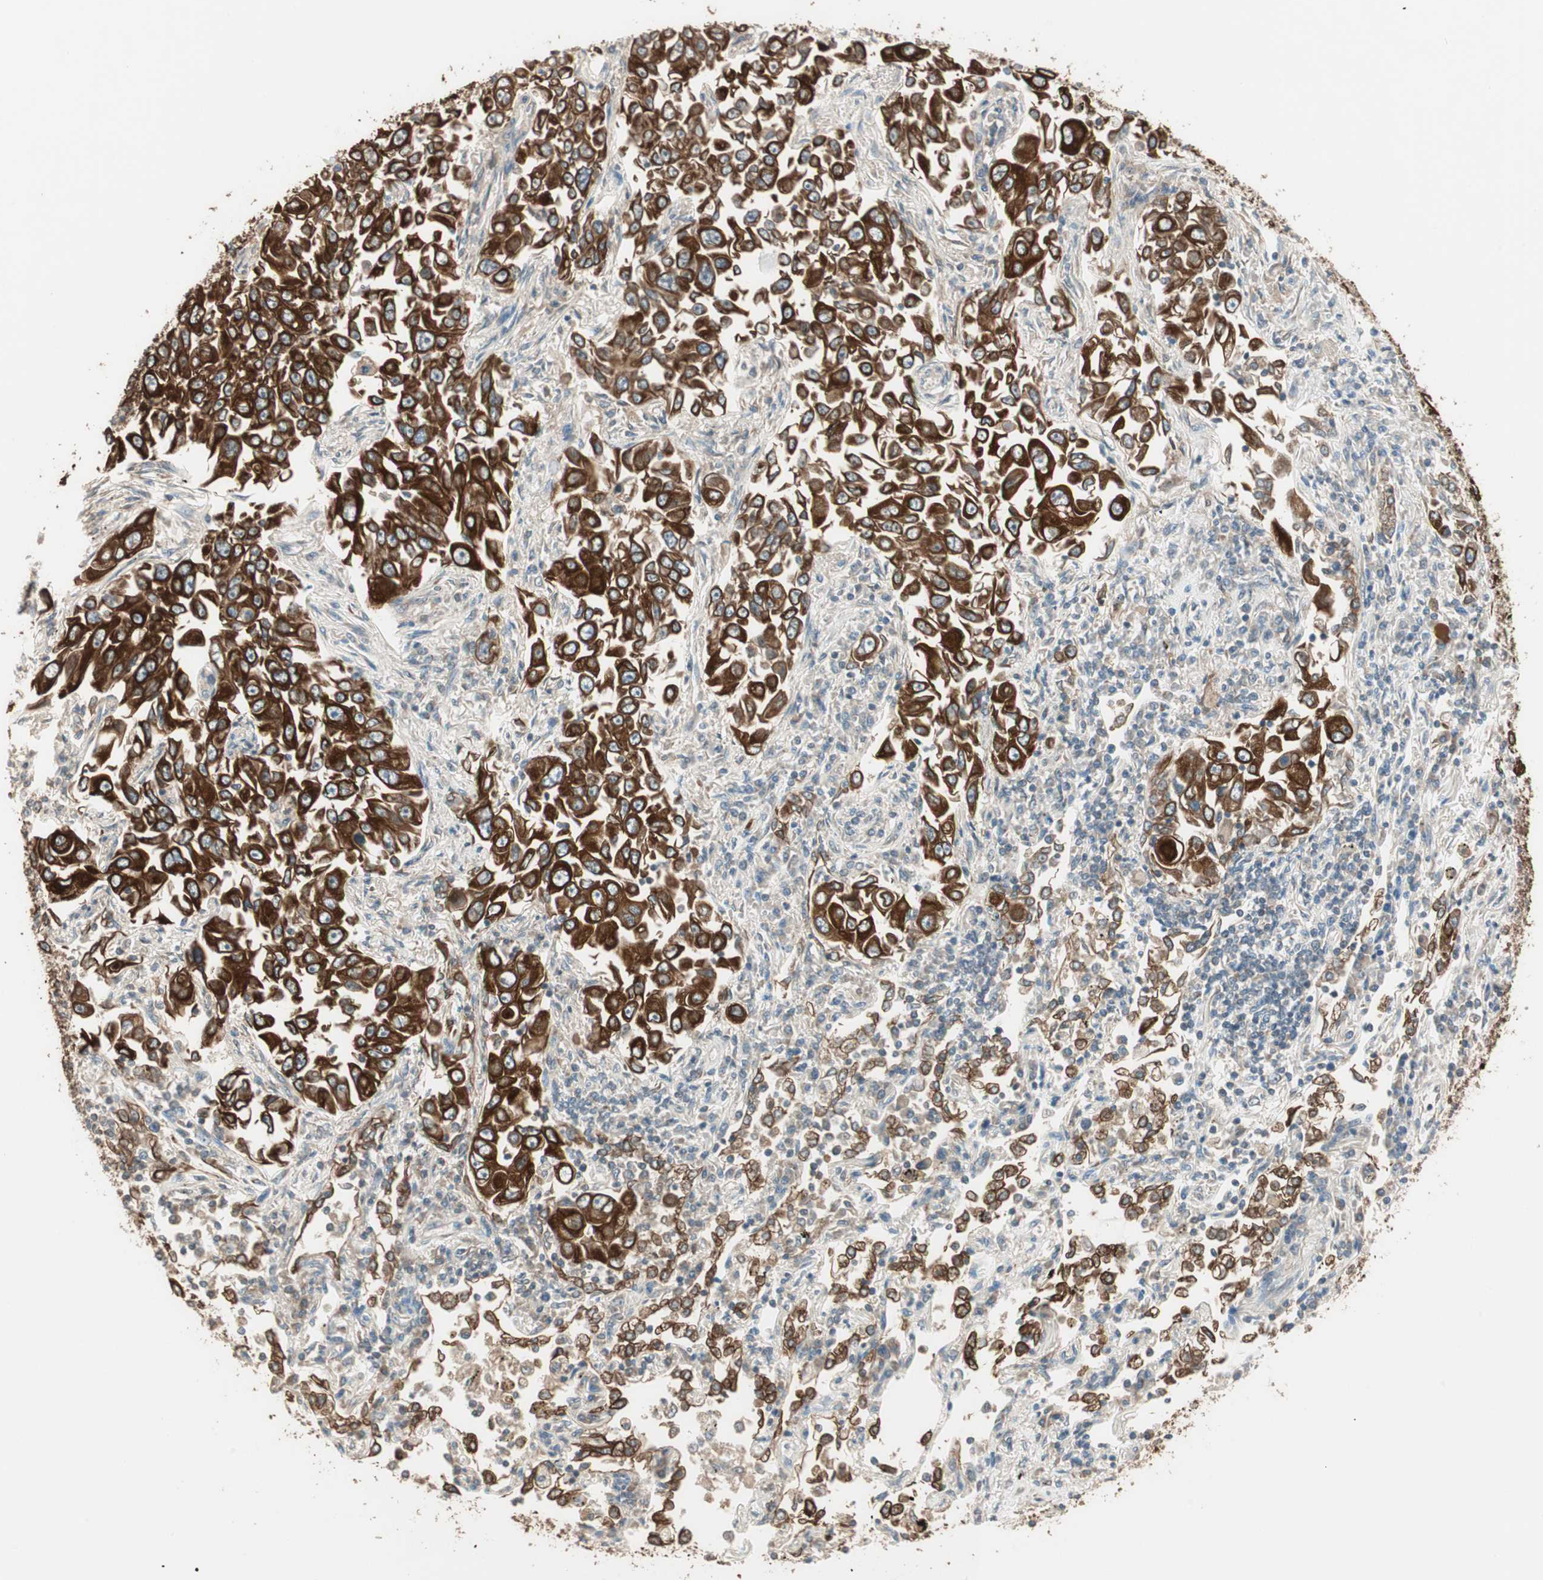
{"staining": {"intensity": "strong", "quantity": ">75%", "location": "cytoplasmic/membranous"}, "tissue": "lung cancer", "cell_type": "Tumor cells", "image_type": "cancer", "snomed": [{"axis": "morphology", "description": "Adenocarcinoma, NOS"}, {"axis": "topography", "description": "Lung"}], "caption": "Lung cancer (adenocarcinoma) stained with DAB immunohistochemistry (IHC) exhibits high levels of strong cytoplasmic/membranous staining in approximately >75% of tumor cells.", "gene": "TRIM21", "patient": {"sex": "male", "age": 84}}